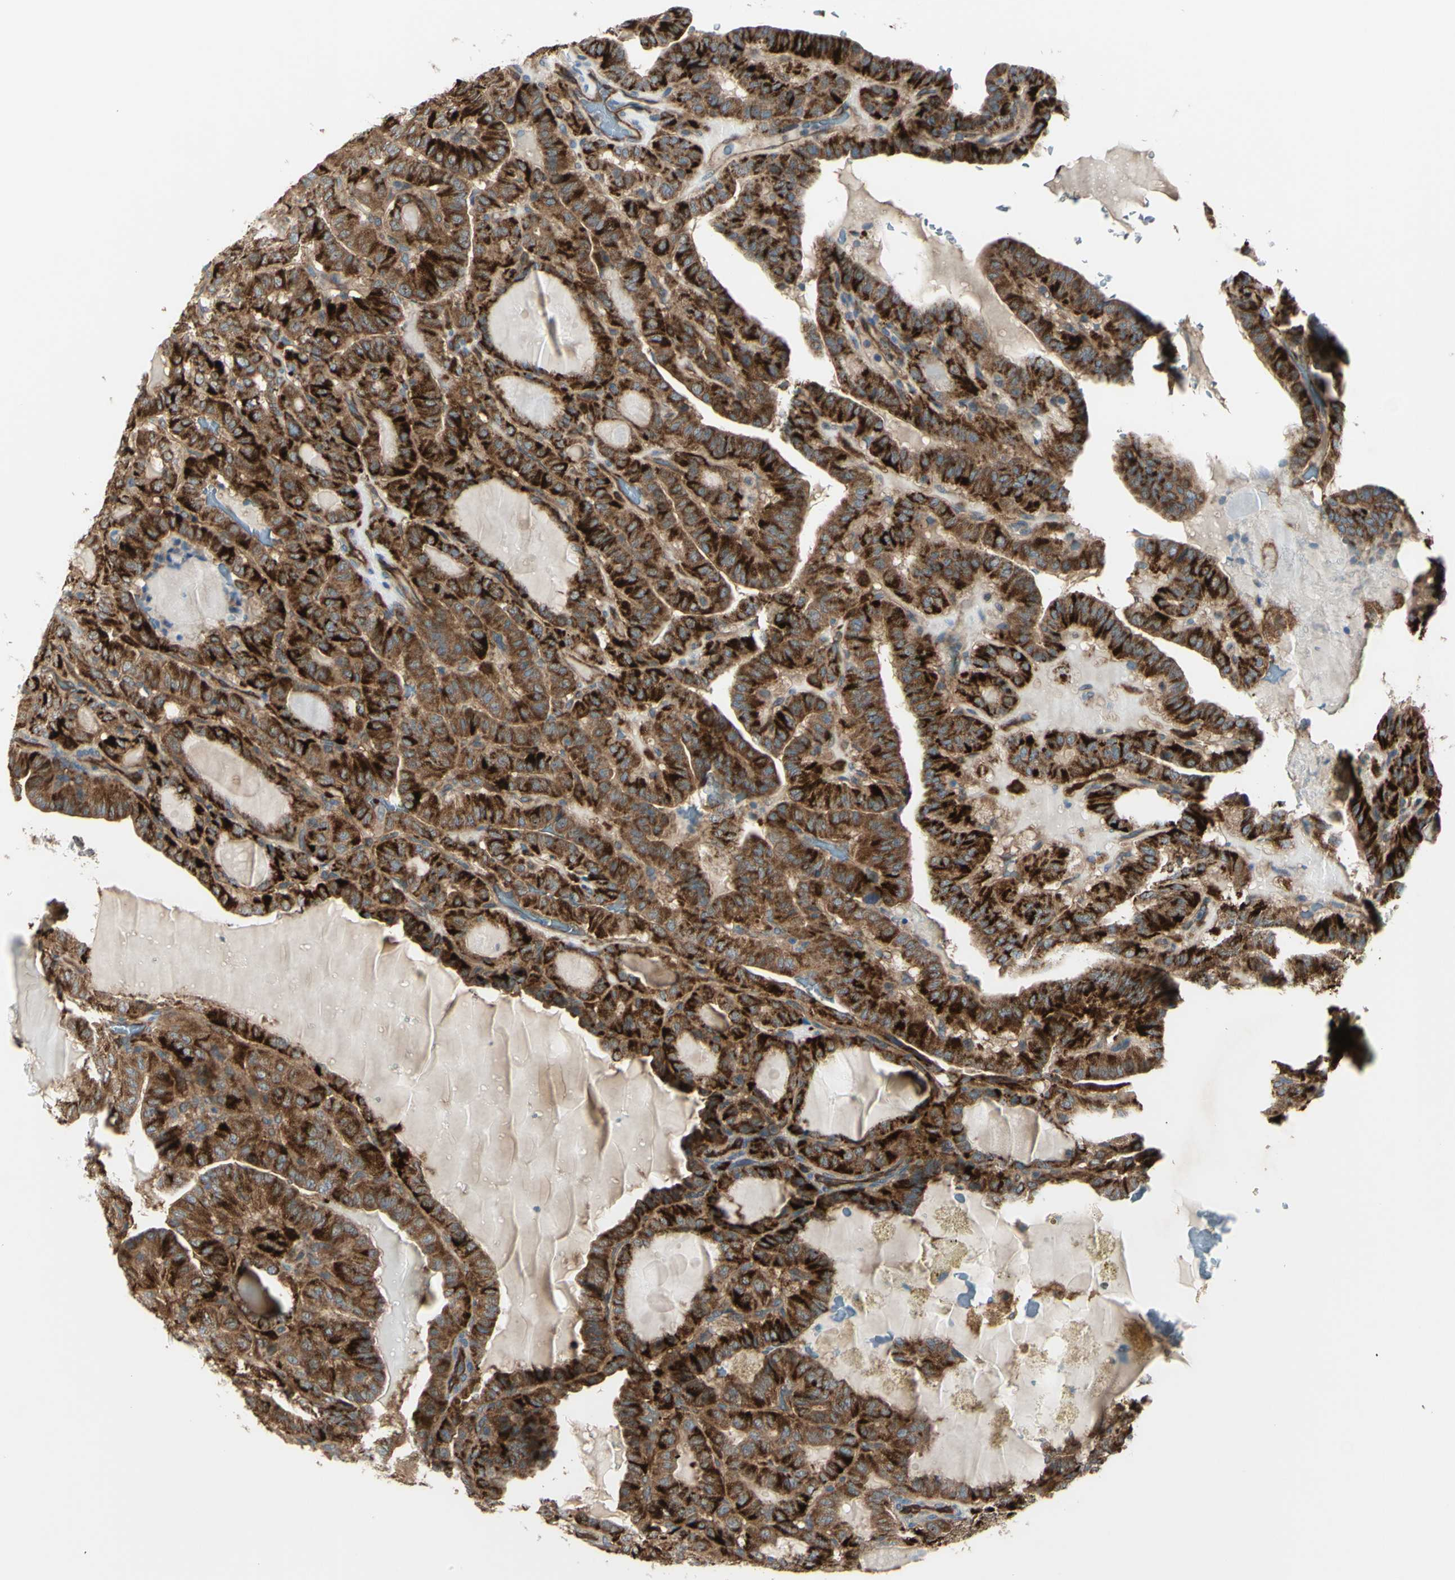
{"staining": {"intensity": "strong", "quantity": ">75%", "location": "cytoplasmic/membranous"}, "tissue": "thyroid cancer", "cell_type": "Tumor cells", "image_type": "cancer", "snomed": [{"axis": "morphology", "description": "Papillary adenocarcinoma, NOS"}, {"axis": "topography", "description": "Thyroid gland"}], "caption": "Immunohistochemical staining of human thyroid cancer displays high levels of strong cytoplasmic/membranous protein staining in about >75% of tumor cells.", "gene": "IGSF9B", "patient": {"sex": "male", "age": 77}}